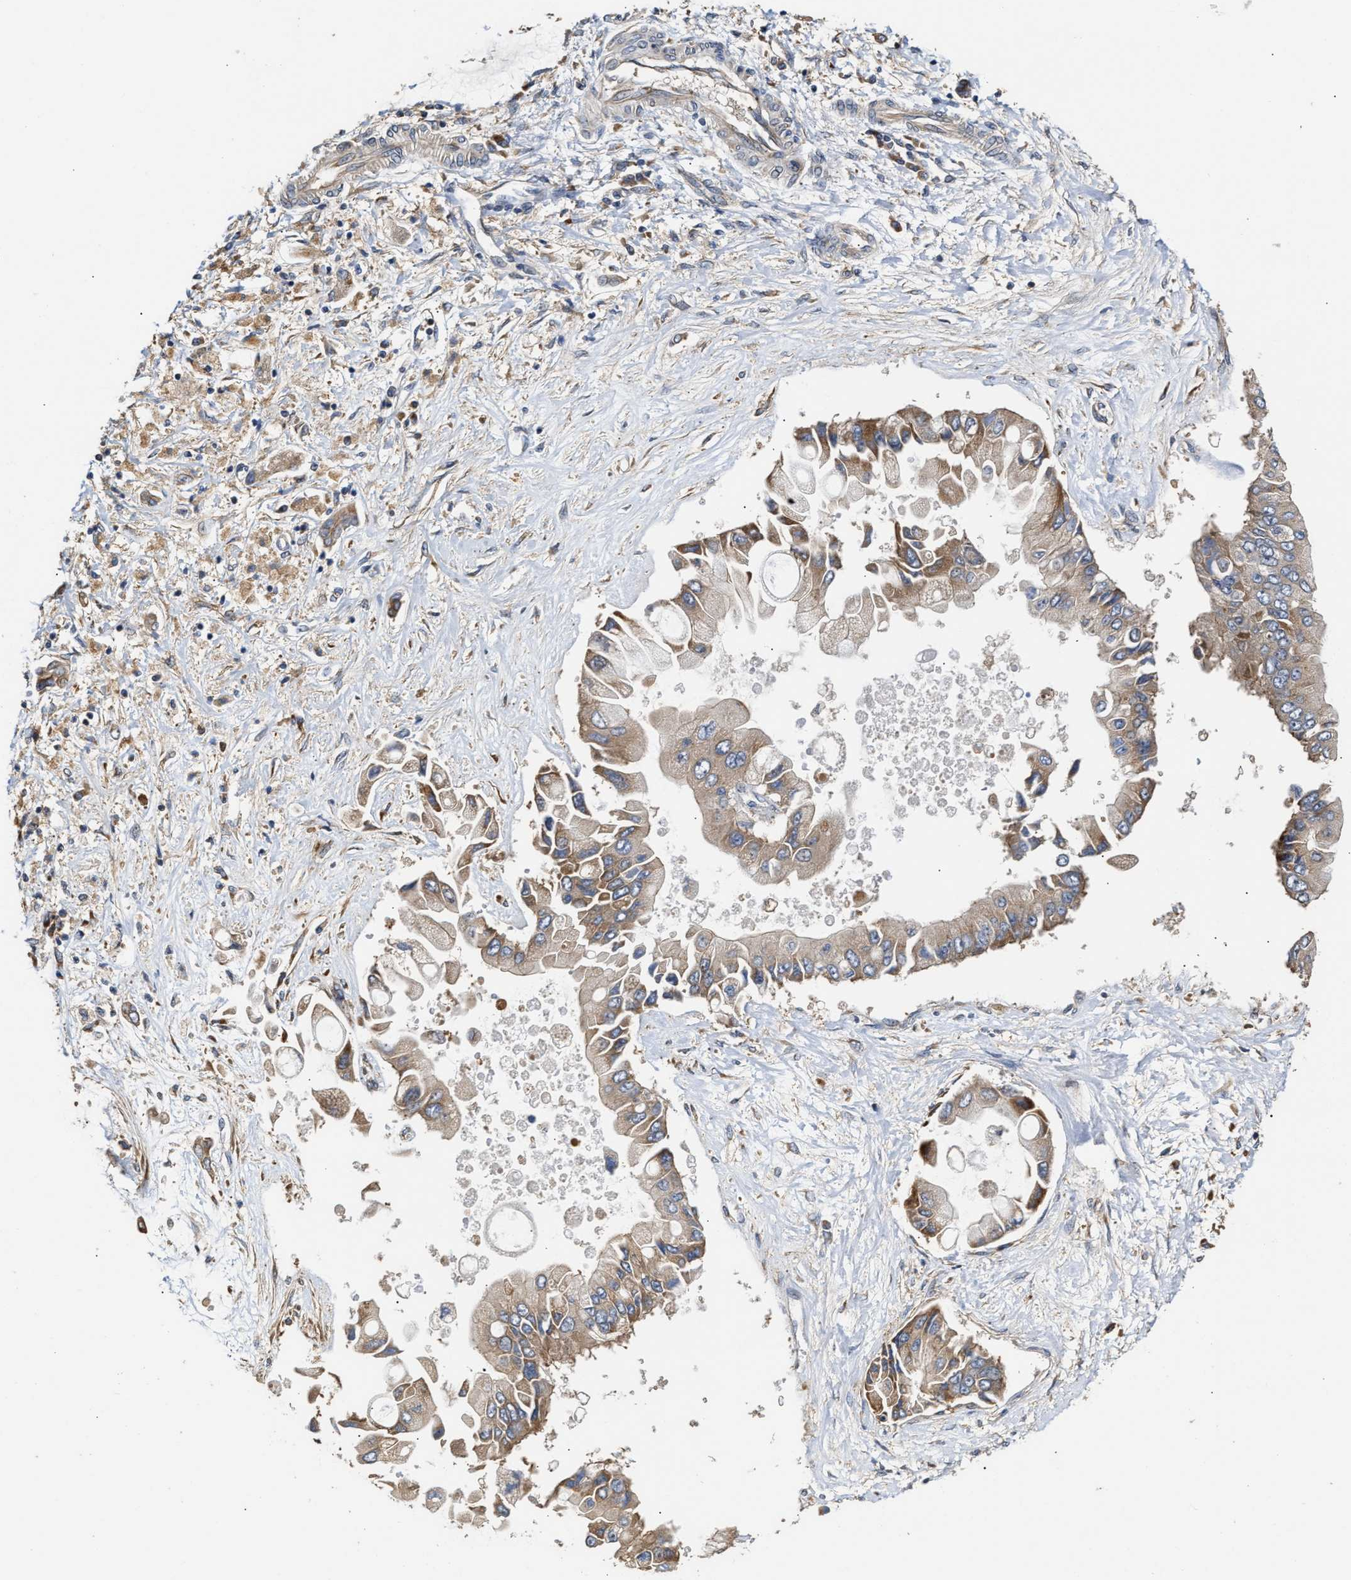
{"staining": {"intensity": "moderate", "quantity": ">75%", "location": "cytoplasmic/membranous"}, "tissue": "liver cancer", "cell_type": "Tumor cells", "image_type": "cancer", "snomed": [{"axis": "morphology", "description": "Cholangiocarcinoma"}, {"axis": "topography", "description": "Liver"}], "caption": "The image demonstrates immunohistochemical staining of liver cholangiocarcinoma. There is moderate cytoplasmic/membranous positivity is appreciated in about >75% of tumor cells.", "gene": "CLIP2", "patient": {"sex": "male", "age": 50}}